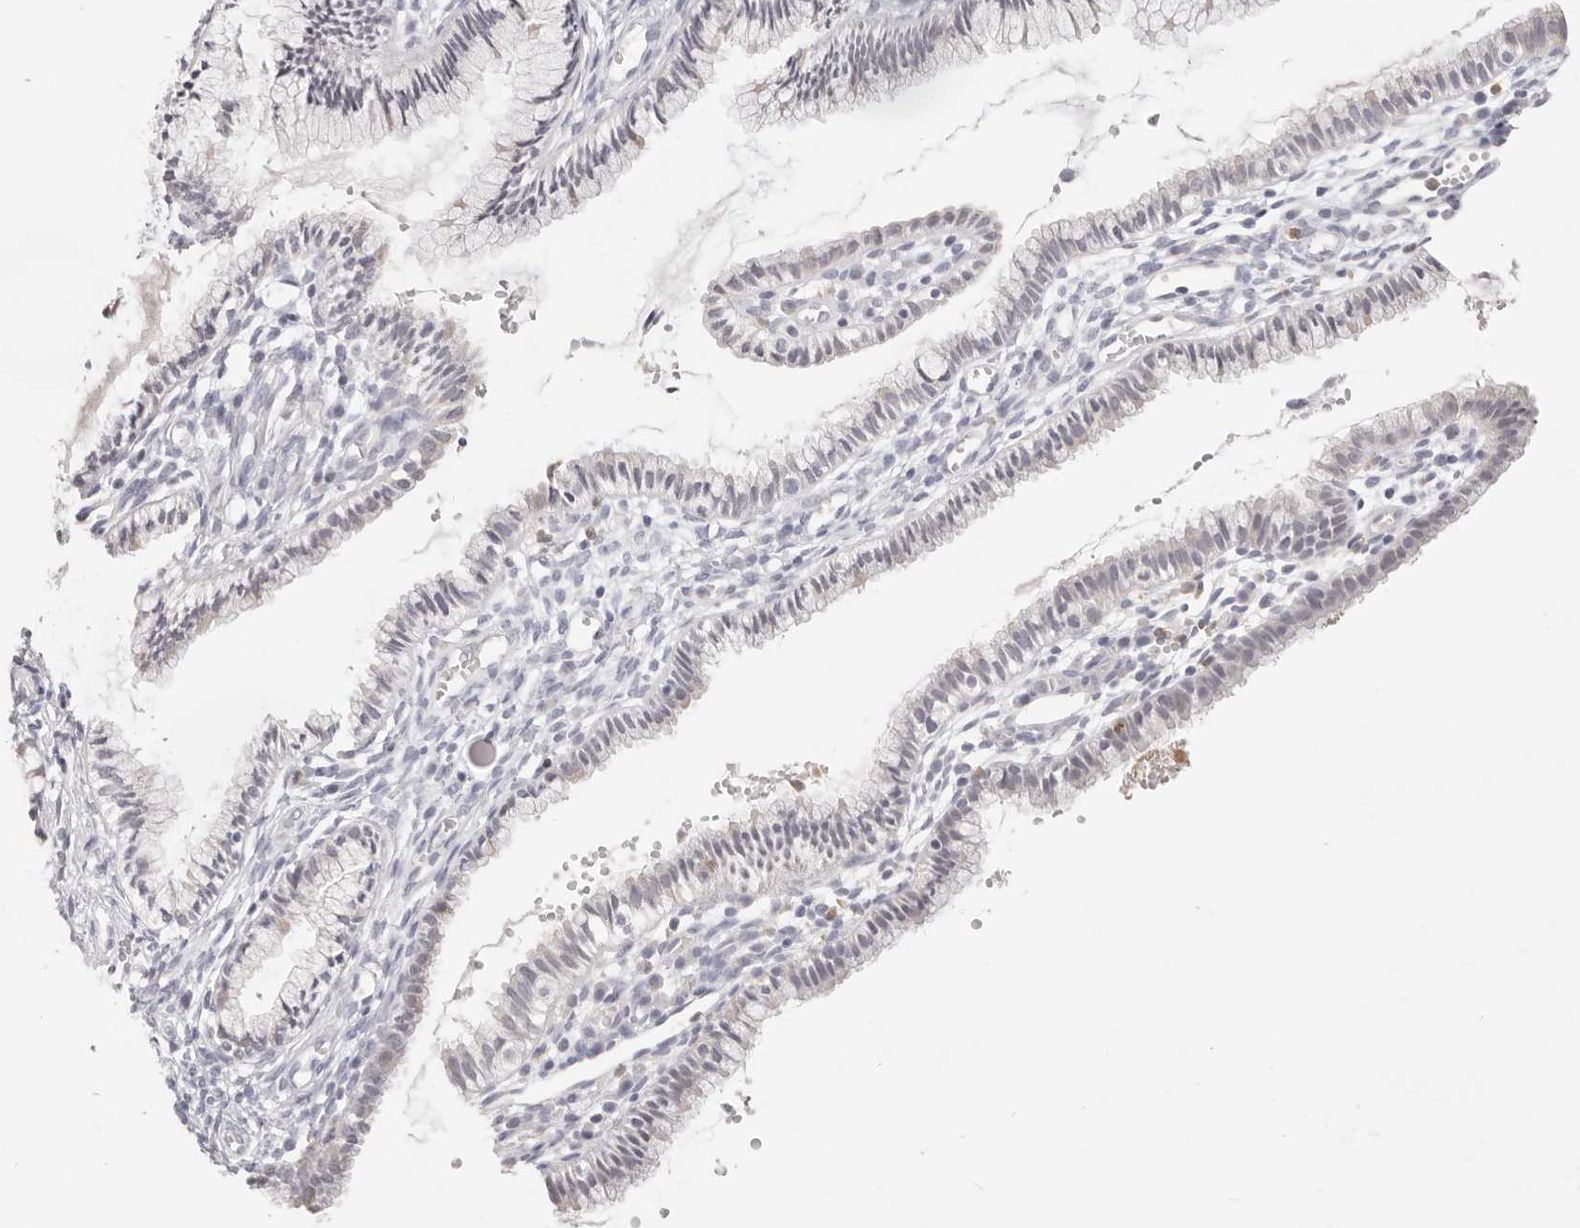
{"staining": {"intensity": "negative", "quantity": "none", "location": "none"}, "tissue": "cervix", "cell_type": "Glandular cells", "image_type": "normal", "snomed": [{"axis": "morphology", "description": "Normal tissue, NOS"}, {"axis": "topography", "description": "Cervix"}], "caption": "Immunohistochemistry photomicrograph of unremarkable cervix stained for a protein (brown), which demonstrates no expression in glandular cells.", "gene": "ASCL1", "patient": {"sex": "female", "age": 27}}